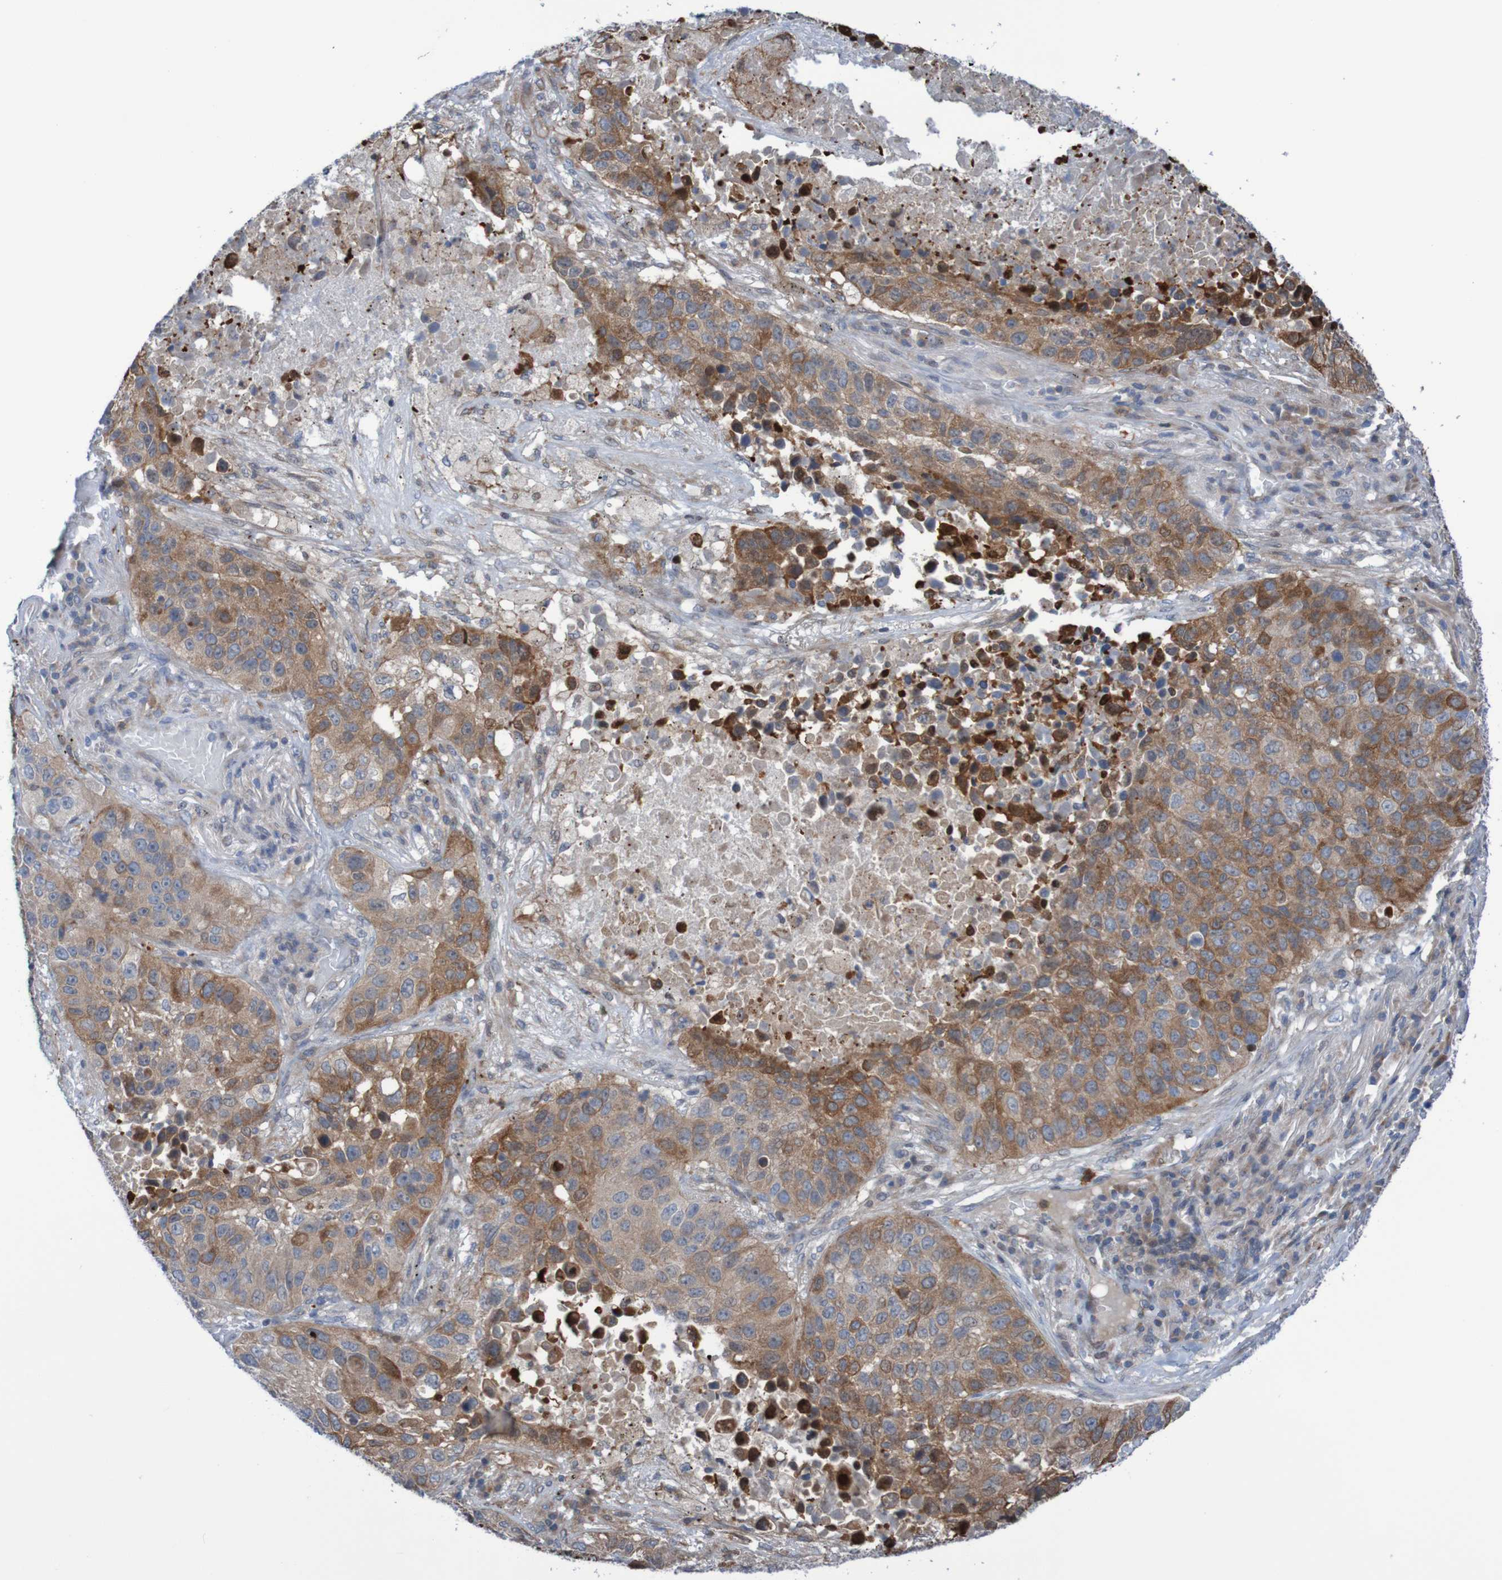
{"staining": {"intensity": "strong", "quantity": ">75%", "location": "cytoplasmic/membranous"}, "tissue": "lung cancer", "cell_type": "Tumor cells", "image_type": "cancer", "snomed": [{"axis": "morphology", "description": "Squamous cell carcinoma, NOS"}, {"axis": "topography", "description": "Lung"}], "caption": "Immunohistochemical staining of human lung squamous cell carcinoma reveals high levels of strong cytoplasmic/membranous protein expression in approximately >75% of tumor cells.", "gene": "ANGPT4", "patient": {"sex": "male", "age": 57}}